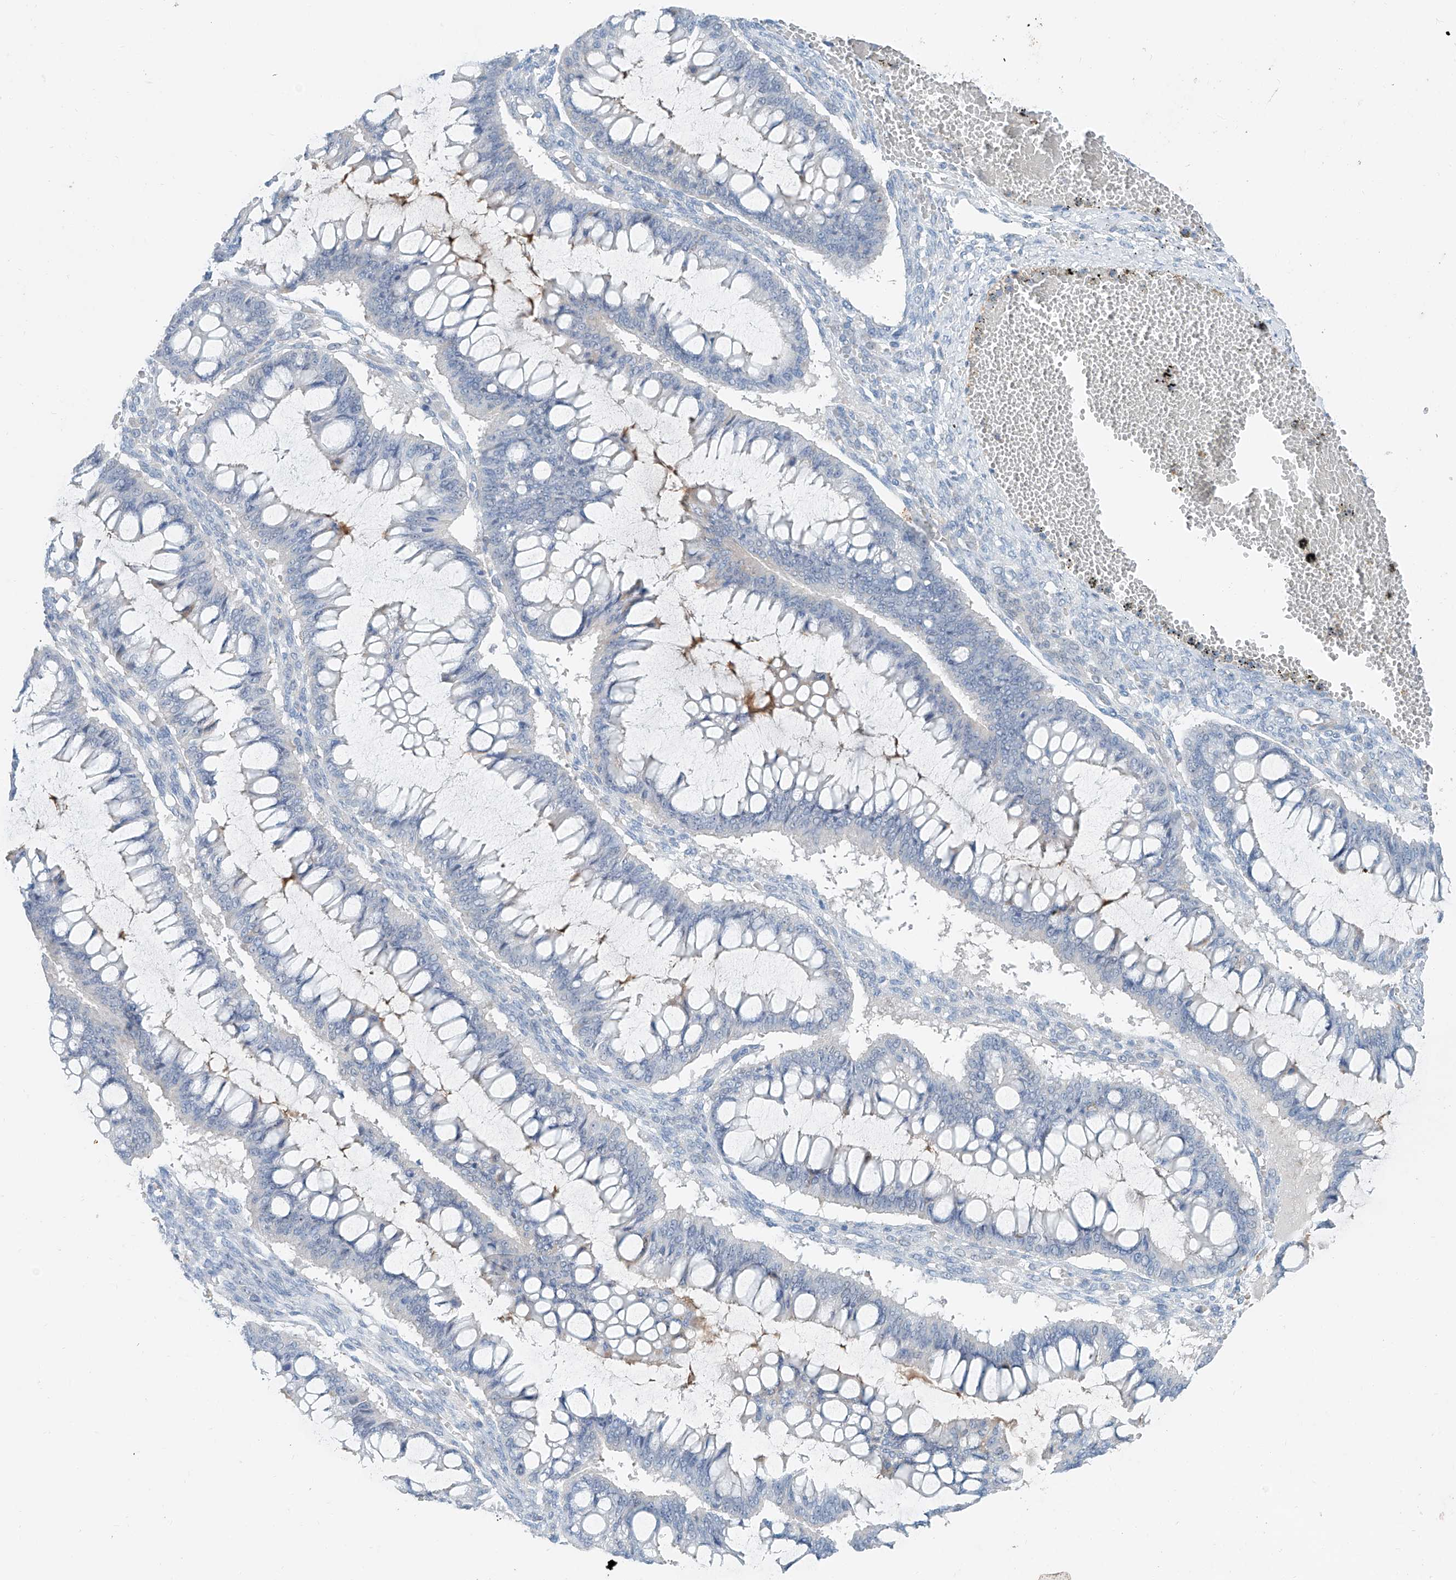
{"staining": {"intensity": "negative", "quantity": "none", "location": "none"}, "tissue": "ovarian cancer", "cell_type": "Tumor cells", "image_type": "cancer", "snomed": [{"axis": "morphology", "description": "Cystadenocarcinoma, mucinous, NOS"}, {"axis": "topography", "description": "Ovary"}], "caption": "IHC histopathology image of neoplastic tissue: mucinous cystadenocarcinoma (ovarian) stained with DAB reveals no significant protein positivity in tumor cells. (DAB (3,3'-diaminobenzidine) immunohistochemistry (IHC), high magnification).", "gene": "ANKRD34A", "patient": {"sex": "female", "age": 73}}